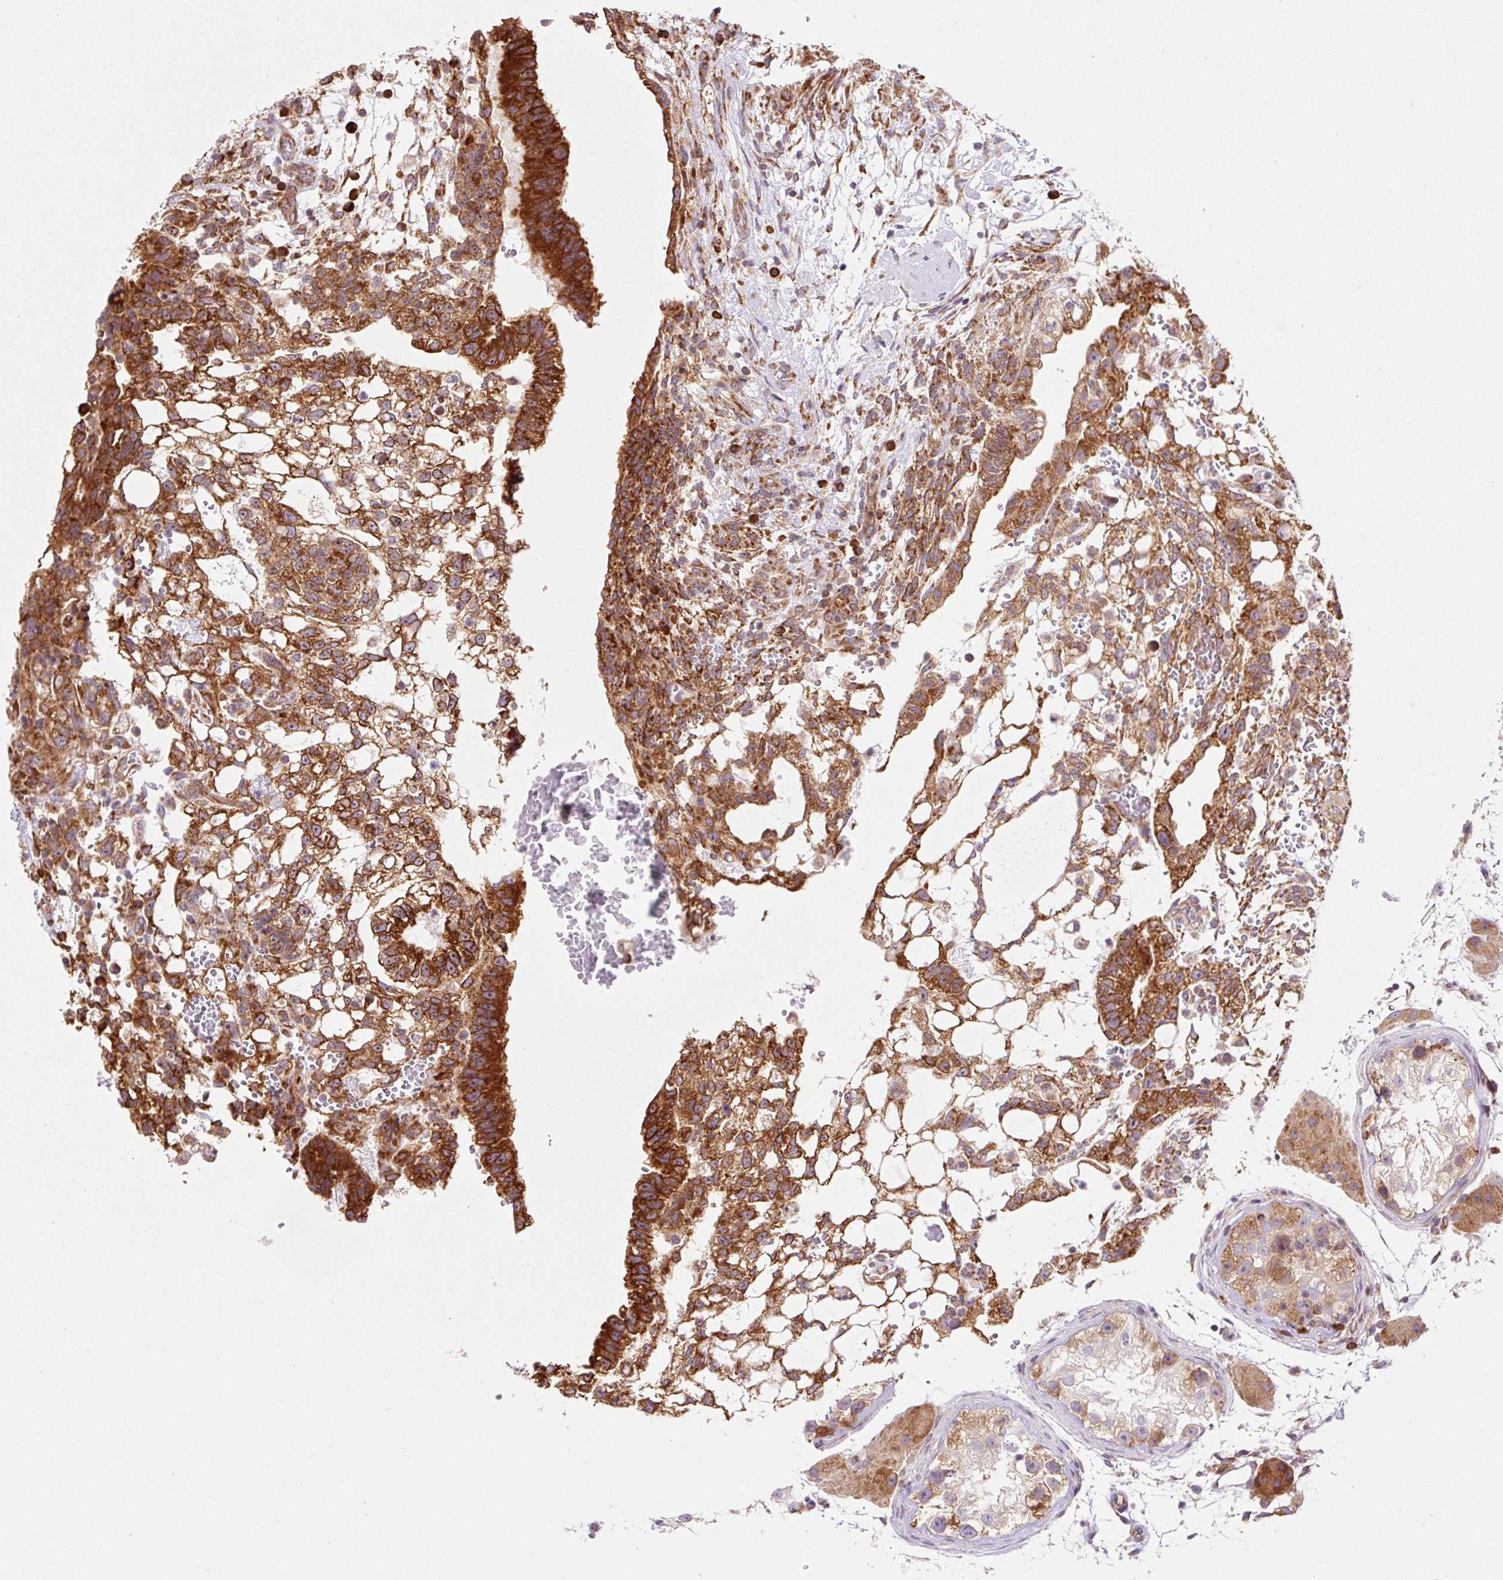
{"staining": {"intensity": "strong", "quantity": ">75%", "location": "cytoplasmic/membranous"}, "tissue": "testis cancer", "cell_type": "Tumor cells", "image_type": "cancer", "snomed": [{"axis": "morphology", "description": "Normal tissue, NOS"}, {"axis": "morphology", "description": "Carcinoma, Embryonal, NOS"}, {"axis": "topography", "description": "Testis"}], "caption": "IHC of testis cancer (embryonal carcinoma) exhibits high levels of strong cytoplasmic/membranous staining in about >75% of tumor cells. Immunohistochemistry (ihc) stains the protein of interest in brown and the nuclei are stained blue.", "gene": "RPL41", "patient": {"sex": "male", "age": 32}}